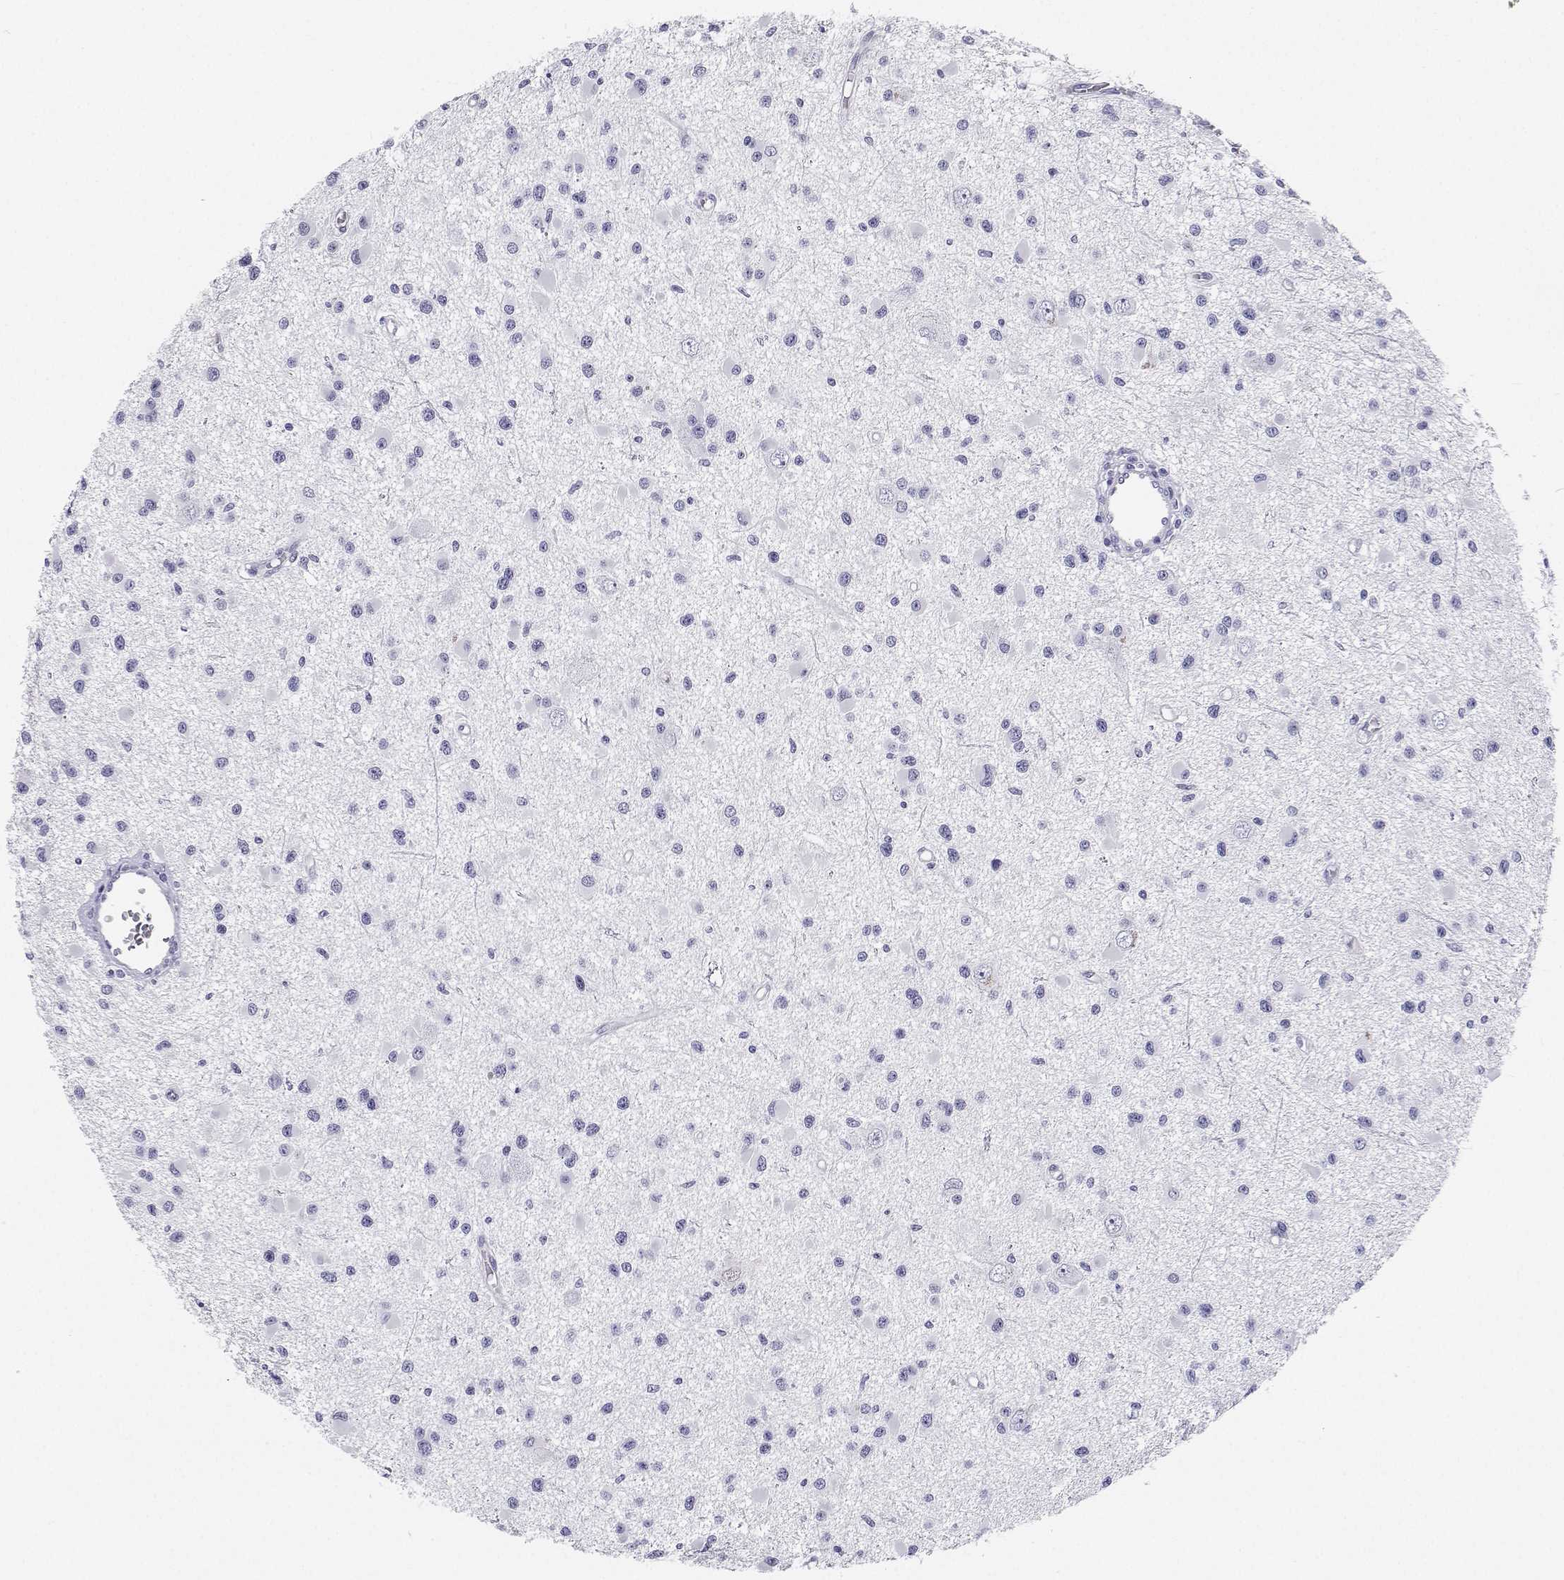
{"staining": {"intensity": "negative", "quantity": "none", "location": "none"}, "tissue": "glioma", "cell_type": "Tumor cells", "image_type": "cancer", "snomed": [{"axis": "morphology", "description": "Glioma, malignant, High grade"}, {"axis": "topography", "description": "Brain"}], "caption": "A high-resolution histopathology image shows immunohistochemistry (IHC) staining of malignant glioma (high-grade), which reveals no significant positivity in tumor cells. Nuclei are stained in blue.", "gene": "BHMT", "patient": {"sex": "male", "age": 54}}